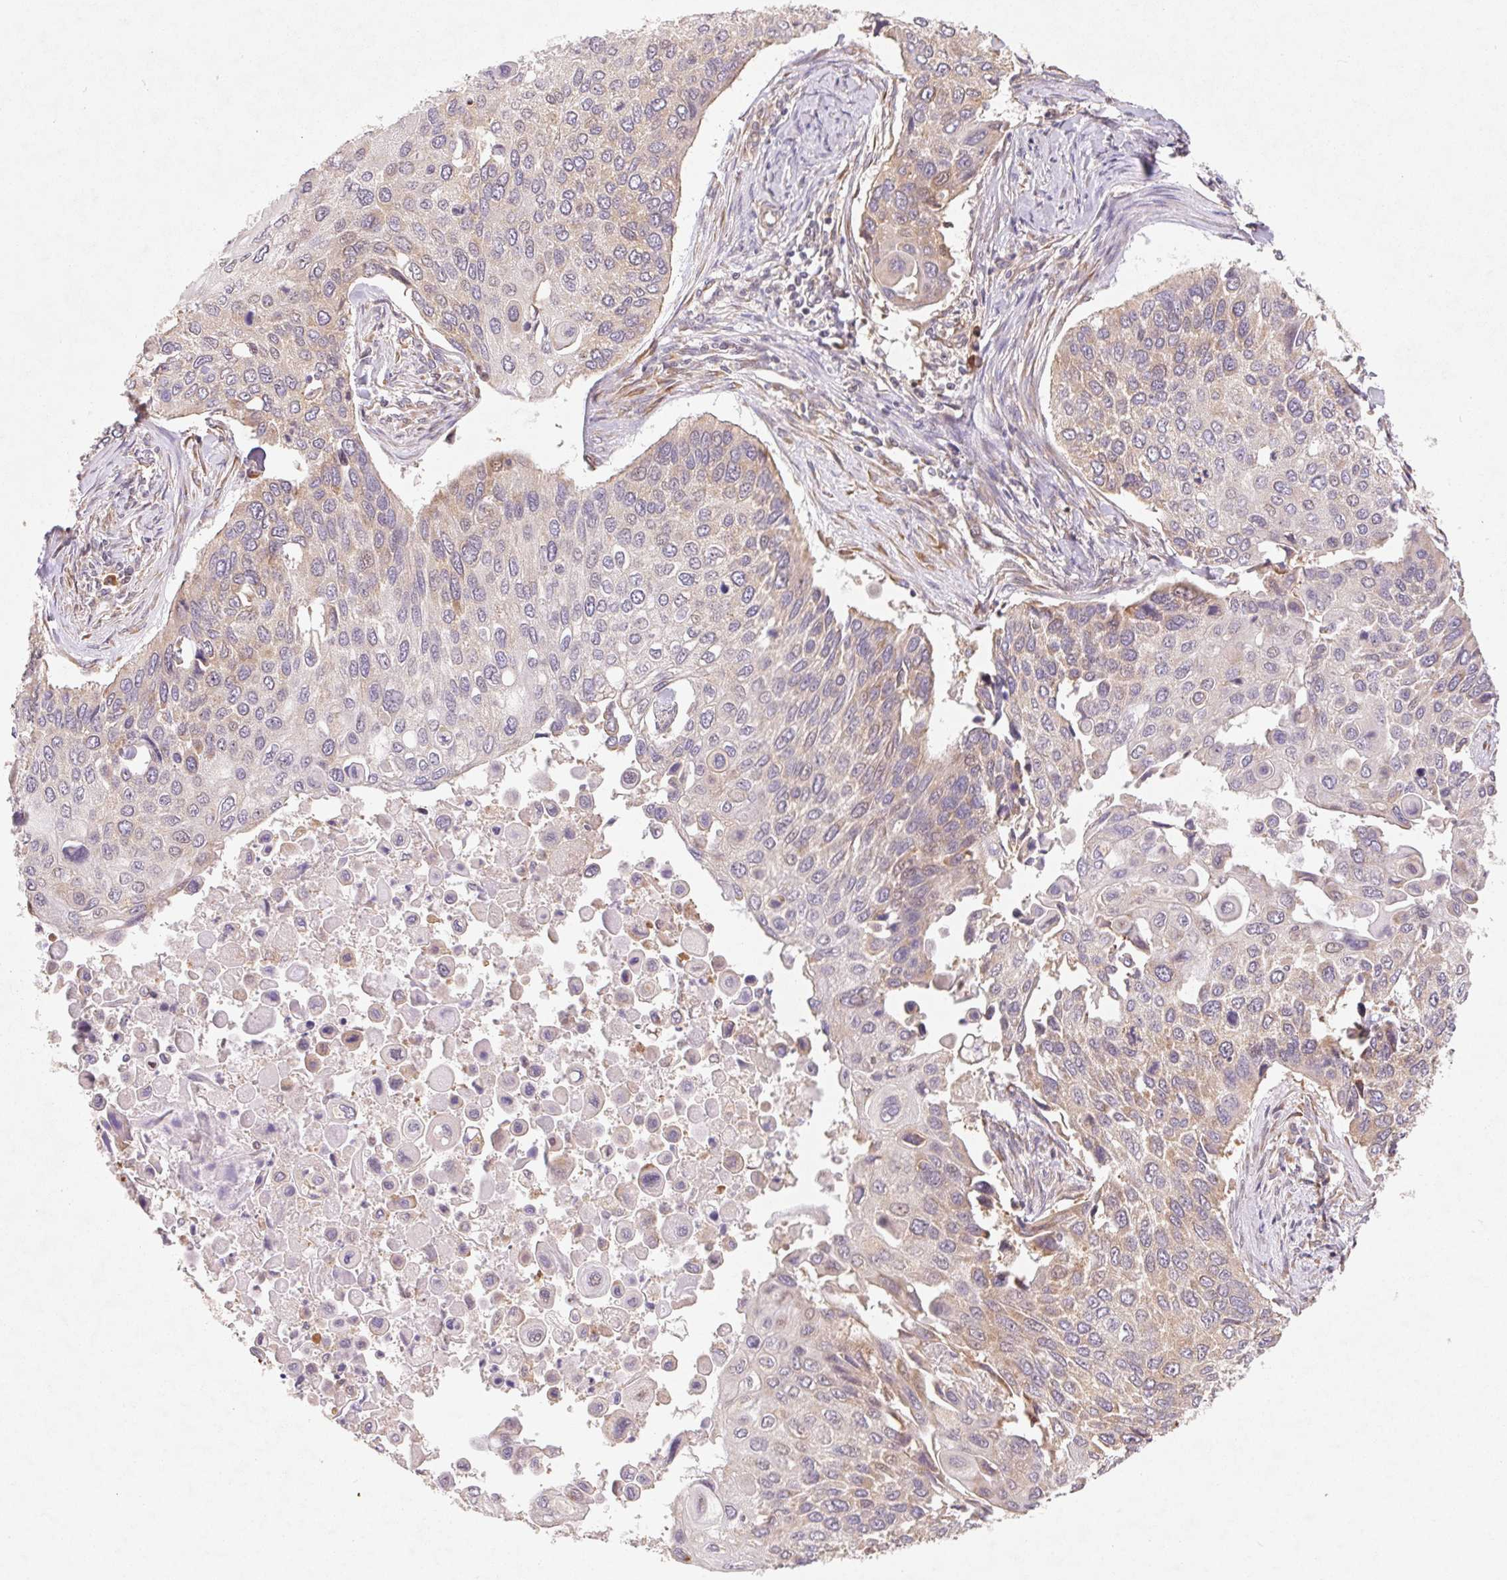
{"staining": {"intensity": "weak", "quantity": "<25%", "location": "cytoplasmic/membranous"}, "tissue": "lung cancer", "cell_type": "Tumor cells", "image_type": "cancer", "snomed": [{"axis": "morphology", "description": "Squamous cell carcinoma, NOS"}, {"axis": "morphology", "description": "Squamous cell carcinoma, metastatic, NOS"}, {"axis": "topography", "description": "Lung"}], "caption": "Immunohistochemical staining of human lung cancer exhibits no significant expression in tumor cells.", "gene": "RPL27A", "patient": {"sex": "male", "age": 63}}